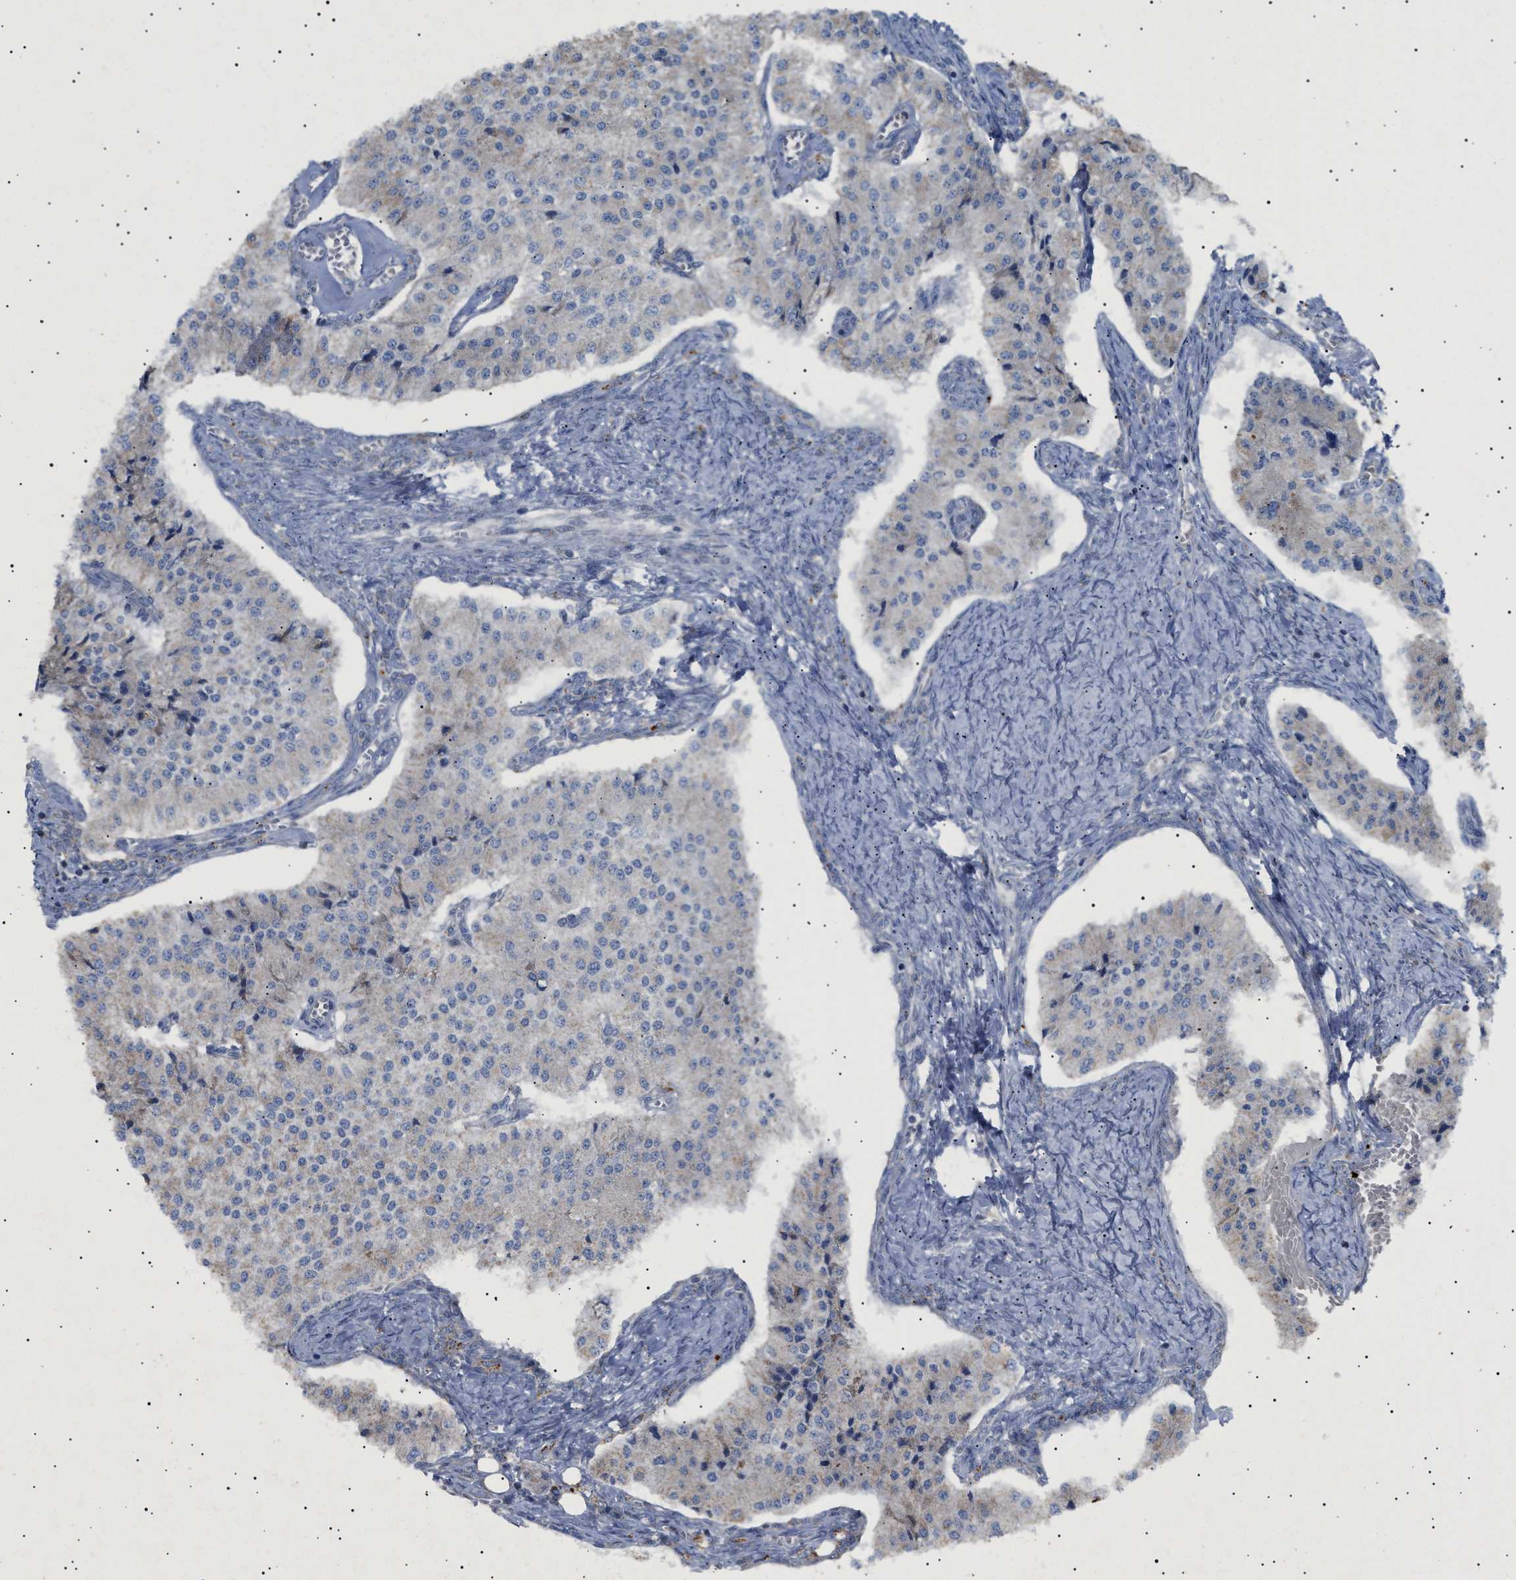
{"staining": {"intensity": "negative", "quantity": "none", "location": "none"}, "tissue": "carcinoid", "cell_type": "Tumor cells", "image_type": "cancer", "snomed": [{"axis": "morphology", "description": "Carcinoid, malignant, NOS"}, {"axis": "topography", "description": "Colon"}], "caption": "This is an immunohistochemistry (IHC) histopathology image of human carcinoid. There is no positivity in tumor cells.", "gene": "SIRT5", "patient": {"sex": "female", "age": 52}}